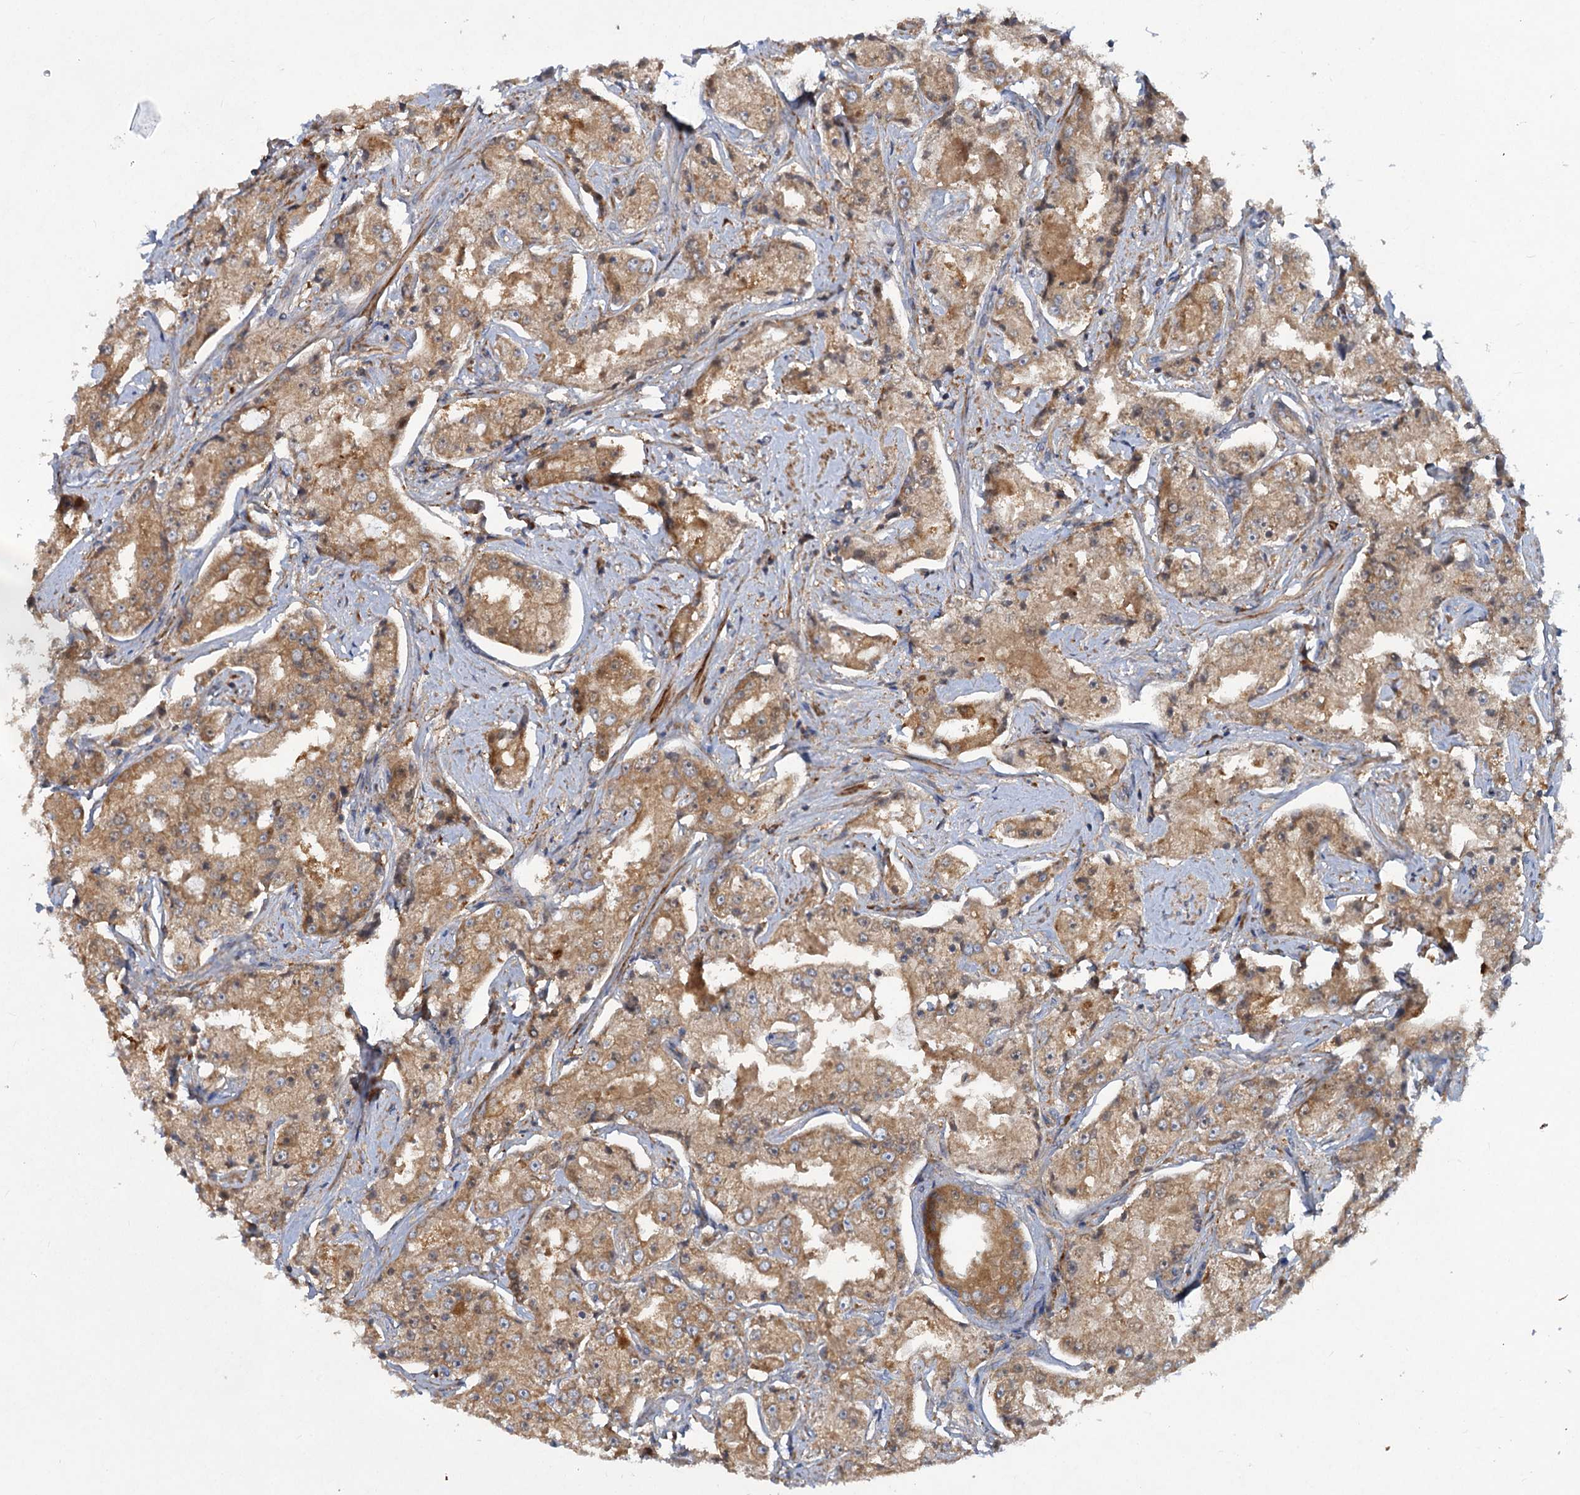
{"staining": {"intensity": "moderate", "quantity": ">75%", "location": "cytoplasmic/membranous"}, "tissue": "prostate cancer", "cell_type": "Tumor cells", "image_type": "cancer", "snomed": [{"axis": "morphology", "description": "Adenocarcinoma, High grade"}, {"axis": "topography", "description": "Prostate"}], "caption": "High-magnification brightfield microscopy of prostate adenocarcinoma (high-grade) stained with DAB (3,3'-diaminobenzidine) (brown) and counterstained with hematoxylin (blue). tumor cells exhibit moderate cytoplasmic/membranous staining is appreciated in about>75% of cells.", "gene": "ALKBH7", "patient": {"sex": "male", "age": 73}}